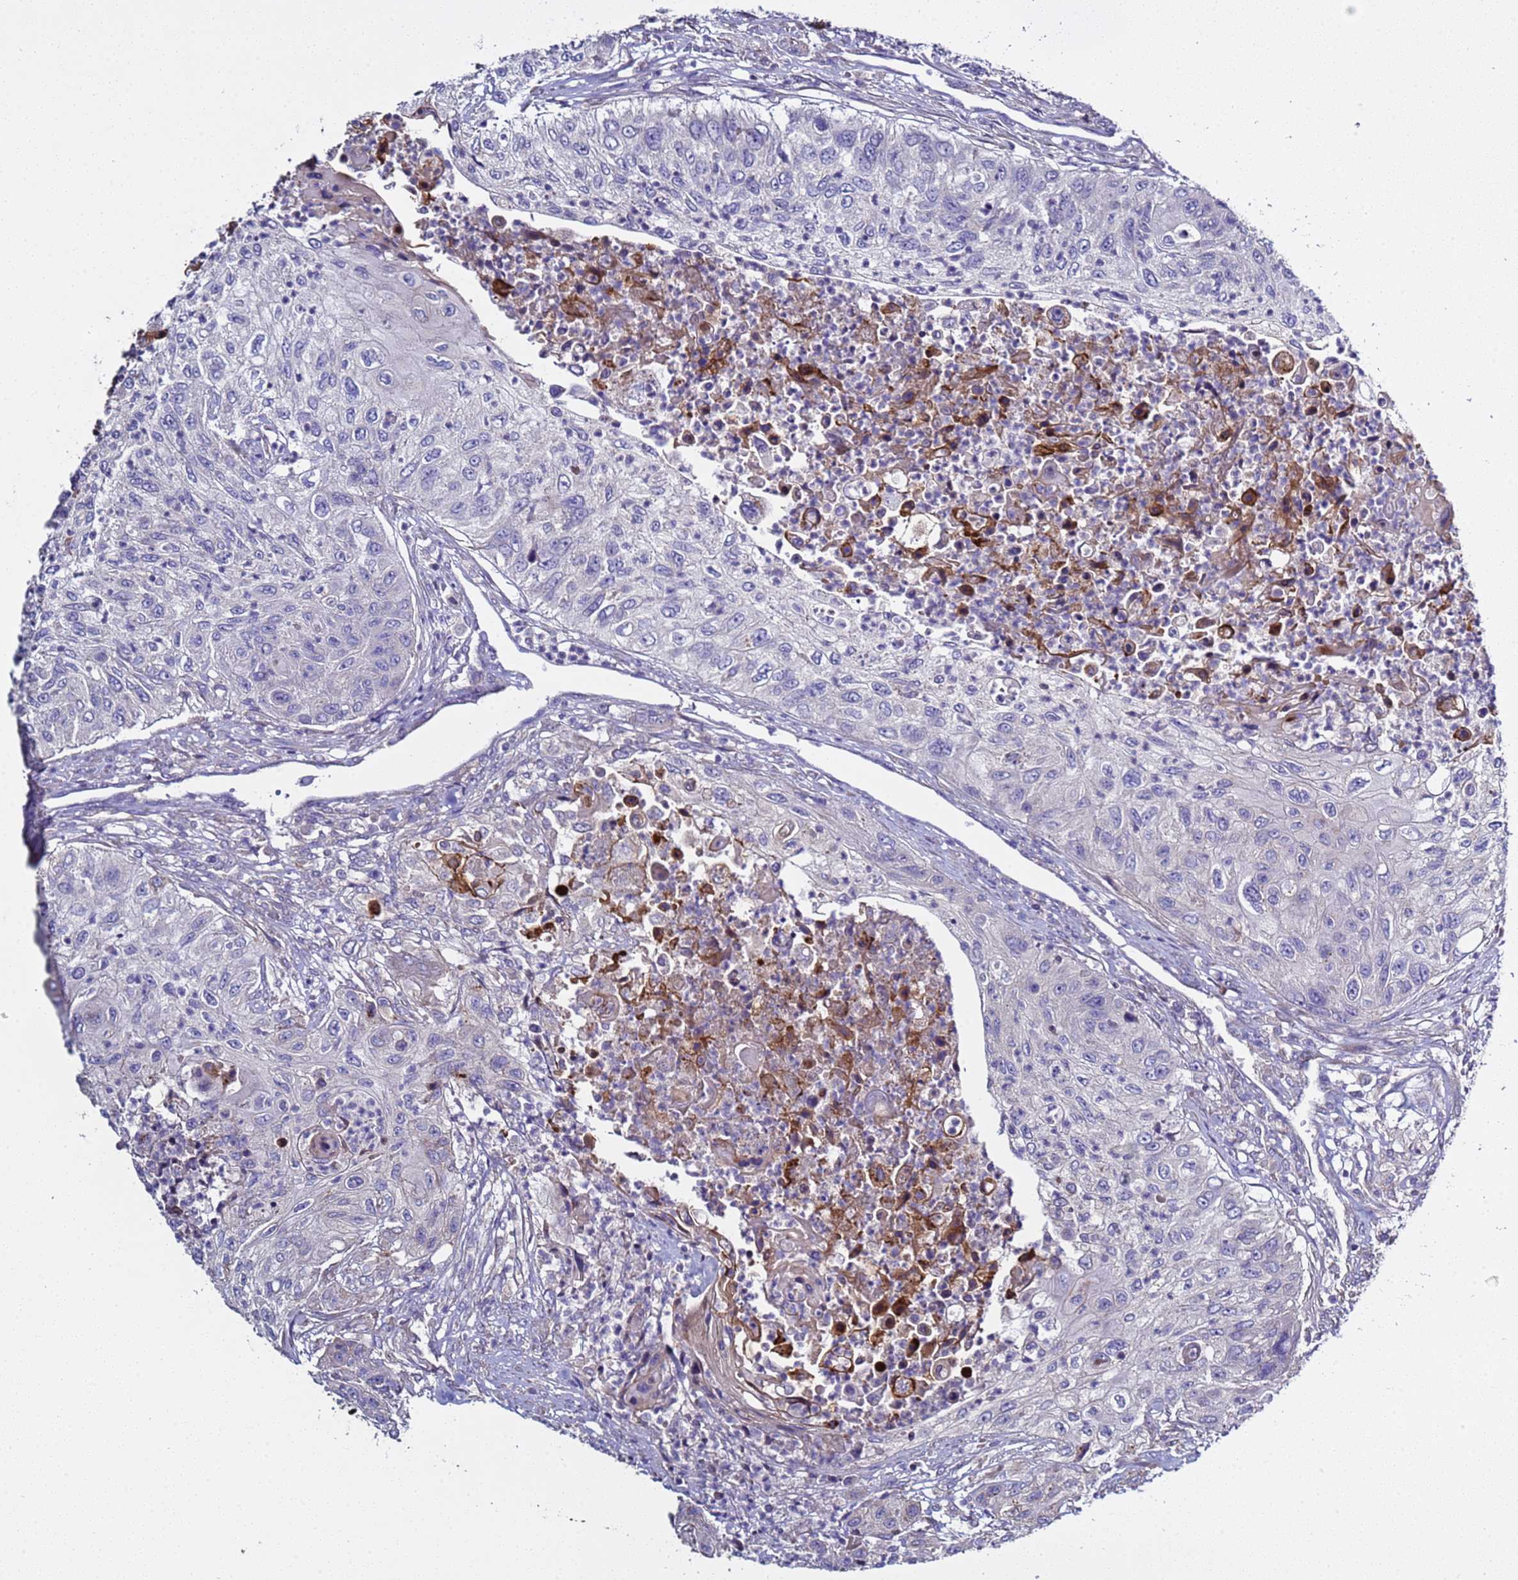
{"staining": {"intensity": "negative", "quantity": "none", "location": "none"}, "tissue": "urothelial cancer", "cell_type": "Tumor cells", "image_type": "cancer", "snomed": [{"axis": "morphology", "description": "Urothelial carcinoma, High grade"}, {"axis": "topography", "description": "Urinary bladder"}], "caption": "Urothelial cancer was stained to show a protein in brown. There is no significant staining in tumor cells.", "gene": "RABL2B", "patient": {"sex": "female", "age": 60}}